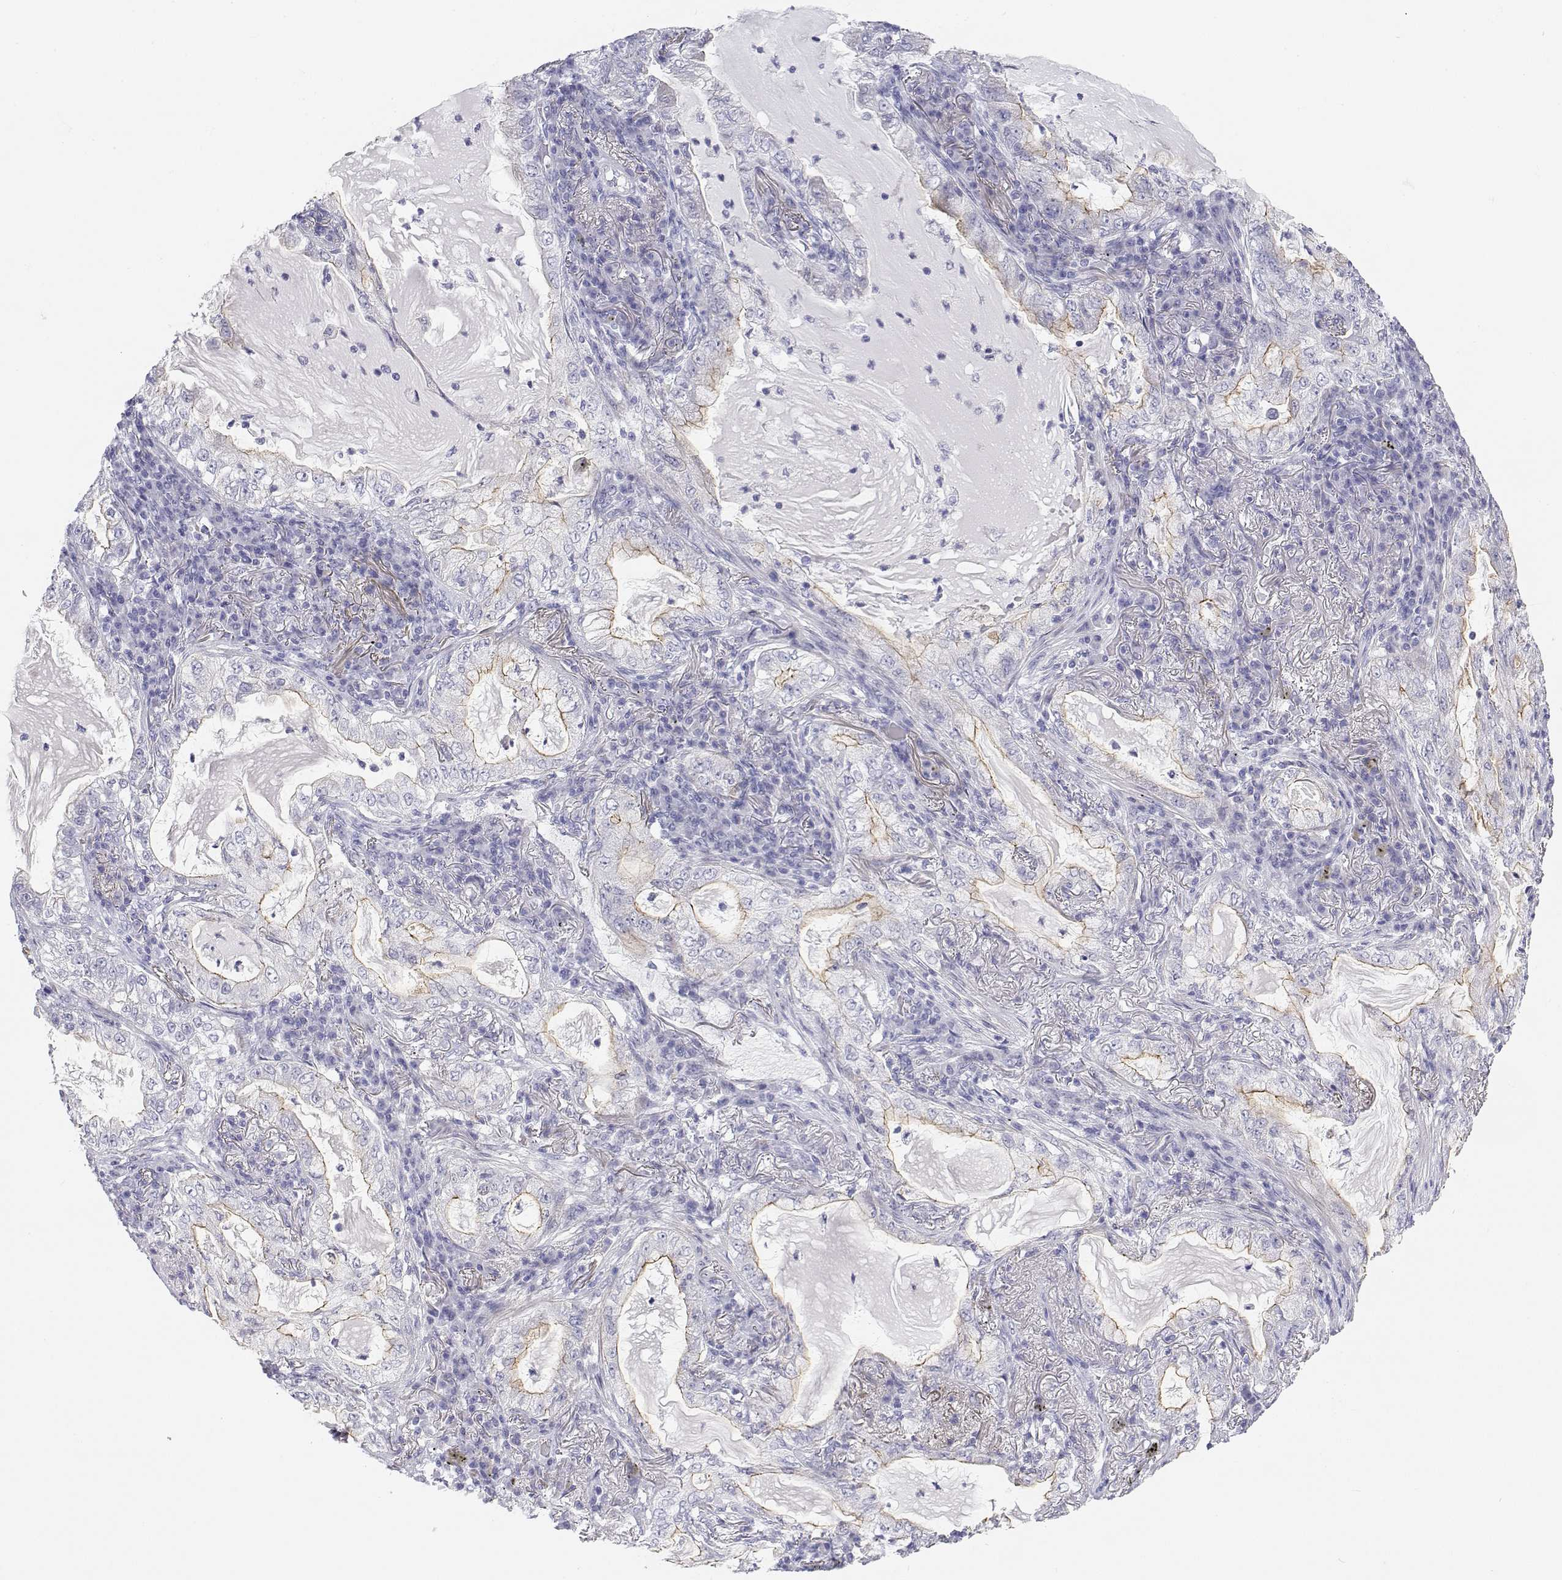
{"staining": {"intensity": "weak", "quantity": "<25%", "location": "cytoplasmic/membranous"}, "tissue": "lung cancer", "cell_type": "Tumor cells", "image_type": "cancer", "snomed": [{"axis": "morphology", "description": "Adenocarcinoma, NOS"}, {"axis": "topography", "description": "Lung"}], "caption": "This is a photomicrograph of IHC staining of adenocarcinoma (lung), which shows no positivity in tumor cells. The staining was performed using DAB to visualize the protein expression in brown, while the nuclei were stained in blue with hematoxylin (Magnification: 20x).", "gene": "MISP", "patient": {"sex": "female", "age": 73}}